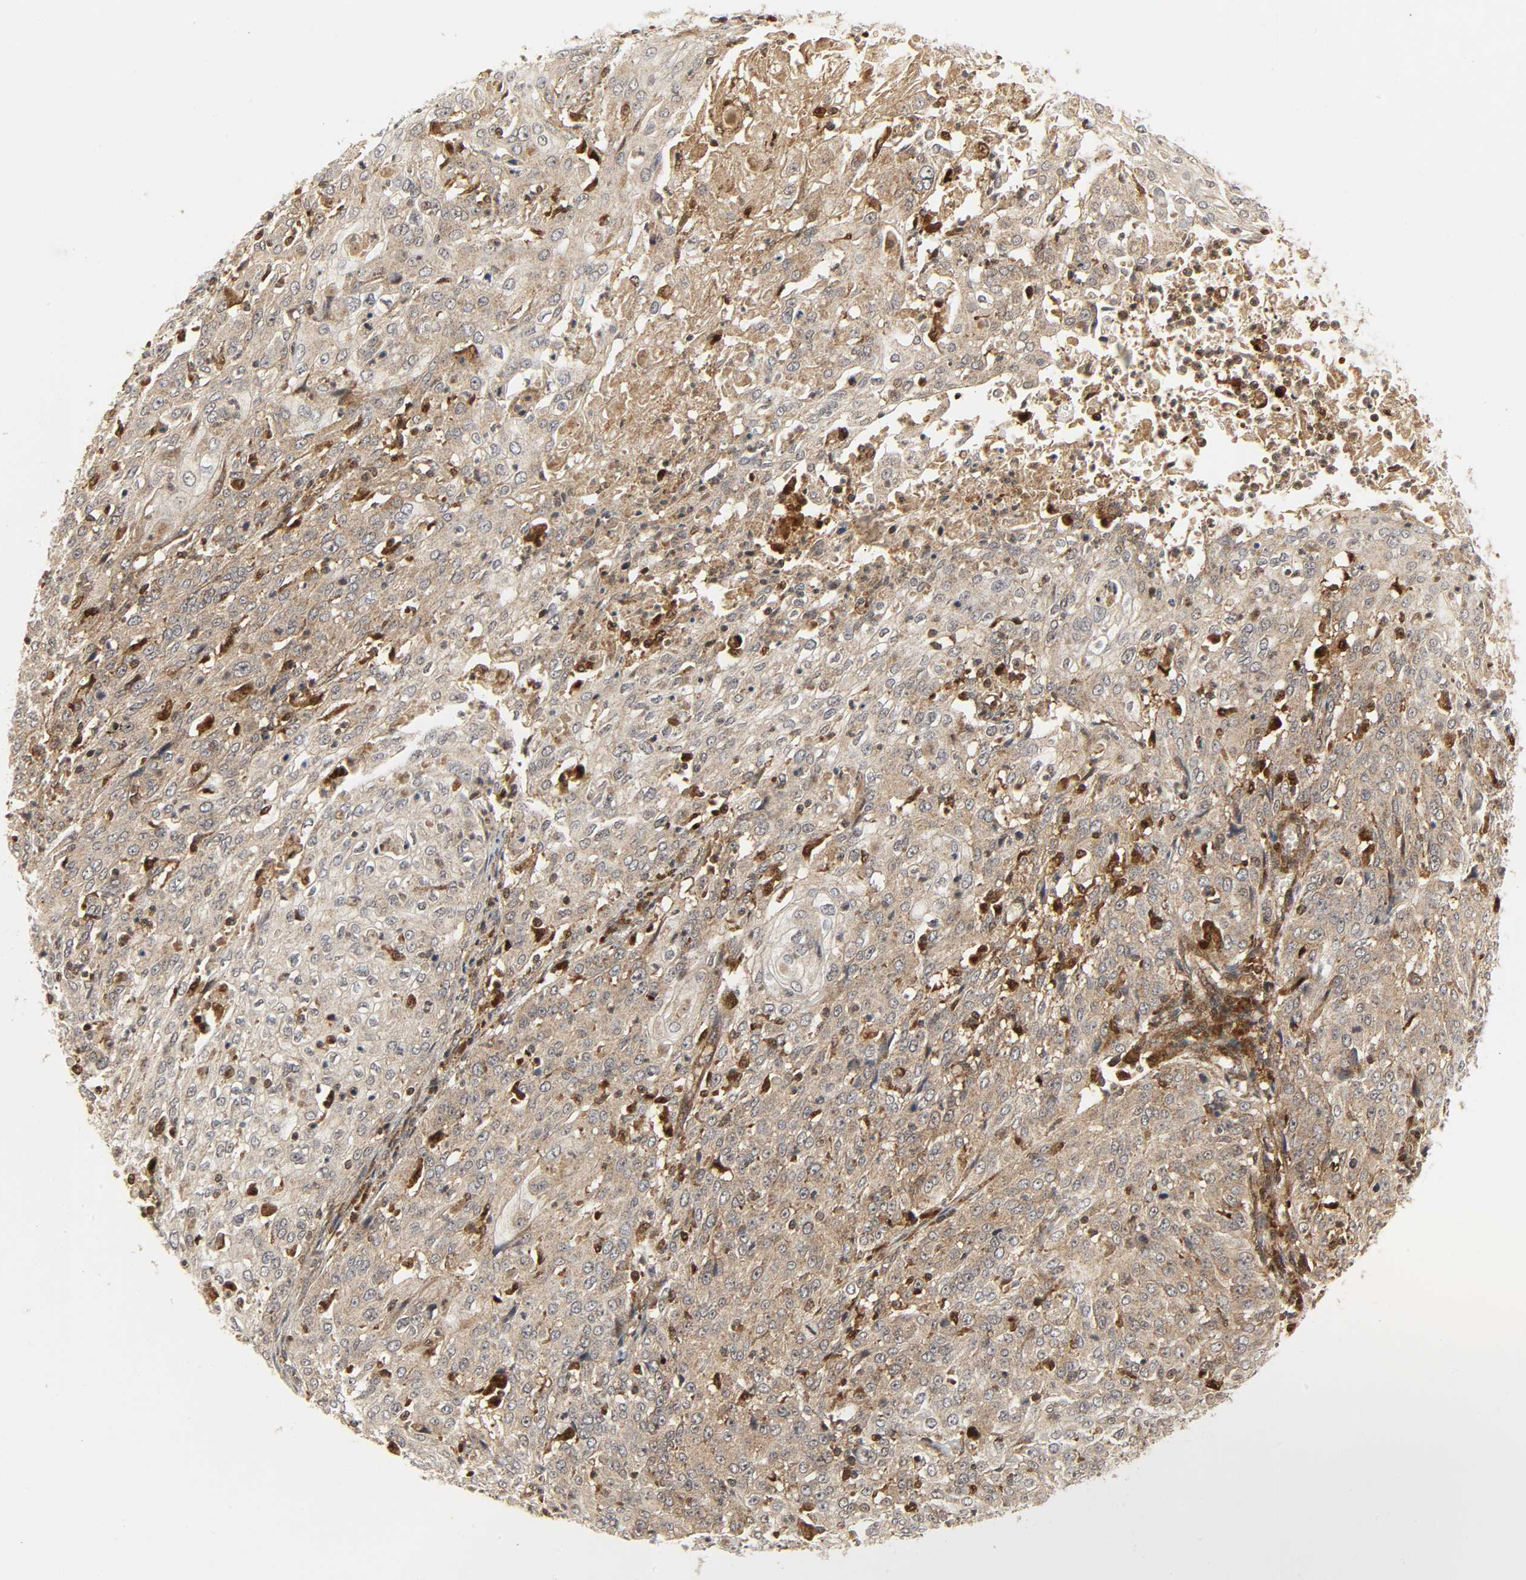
{"staining": {"intensity": "moderate", "quantity": ">75%", "location": "cytoplasmic/membranous"}, "tissue": "cervical cancer", "cell_type": "Tumor cells", "image_type": "cancer", "snomed": [{"axis": "morphology", "description": "Squamous cell carcinoma, NOS"}, {"axis": "topography", "description": "Cervix"}], "caption": "IHC photomicrograph of neoplastic tissue: squamous cell carcinoma (cervical) stained using immunohistochemistry demonstrates medium levels of moderate protein expression localized specifically in the cytoplasmic/membranous of tumor cells, appearing as a cytoplasmic/membranous brown color.", "gene": "CHUK", "patient": {"sex": "female", "age": 39}}